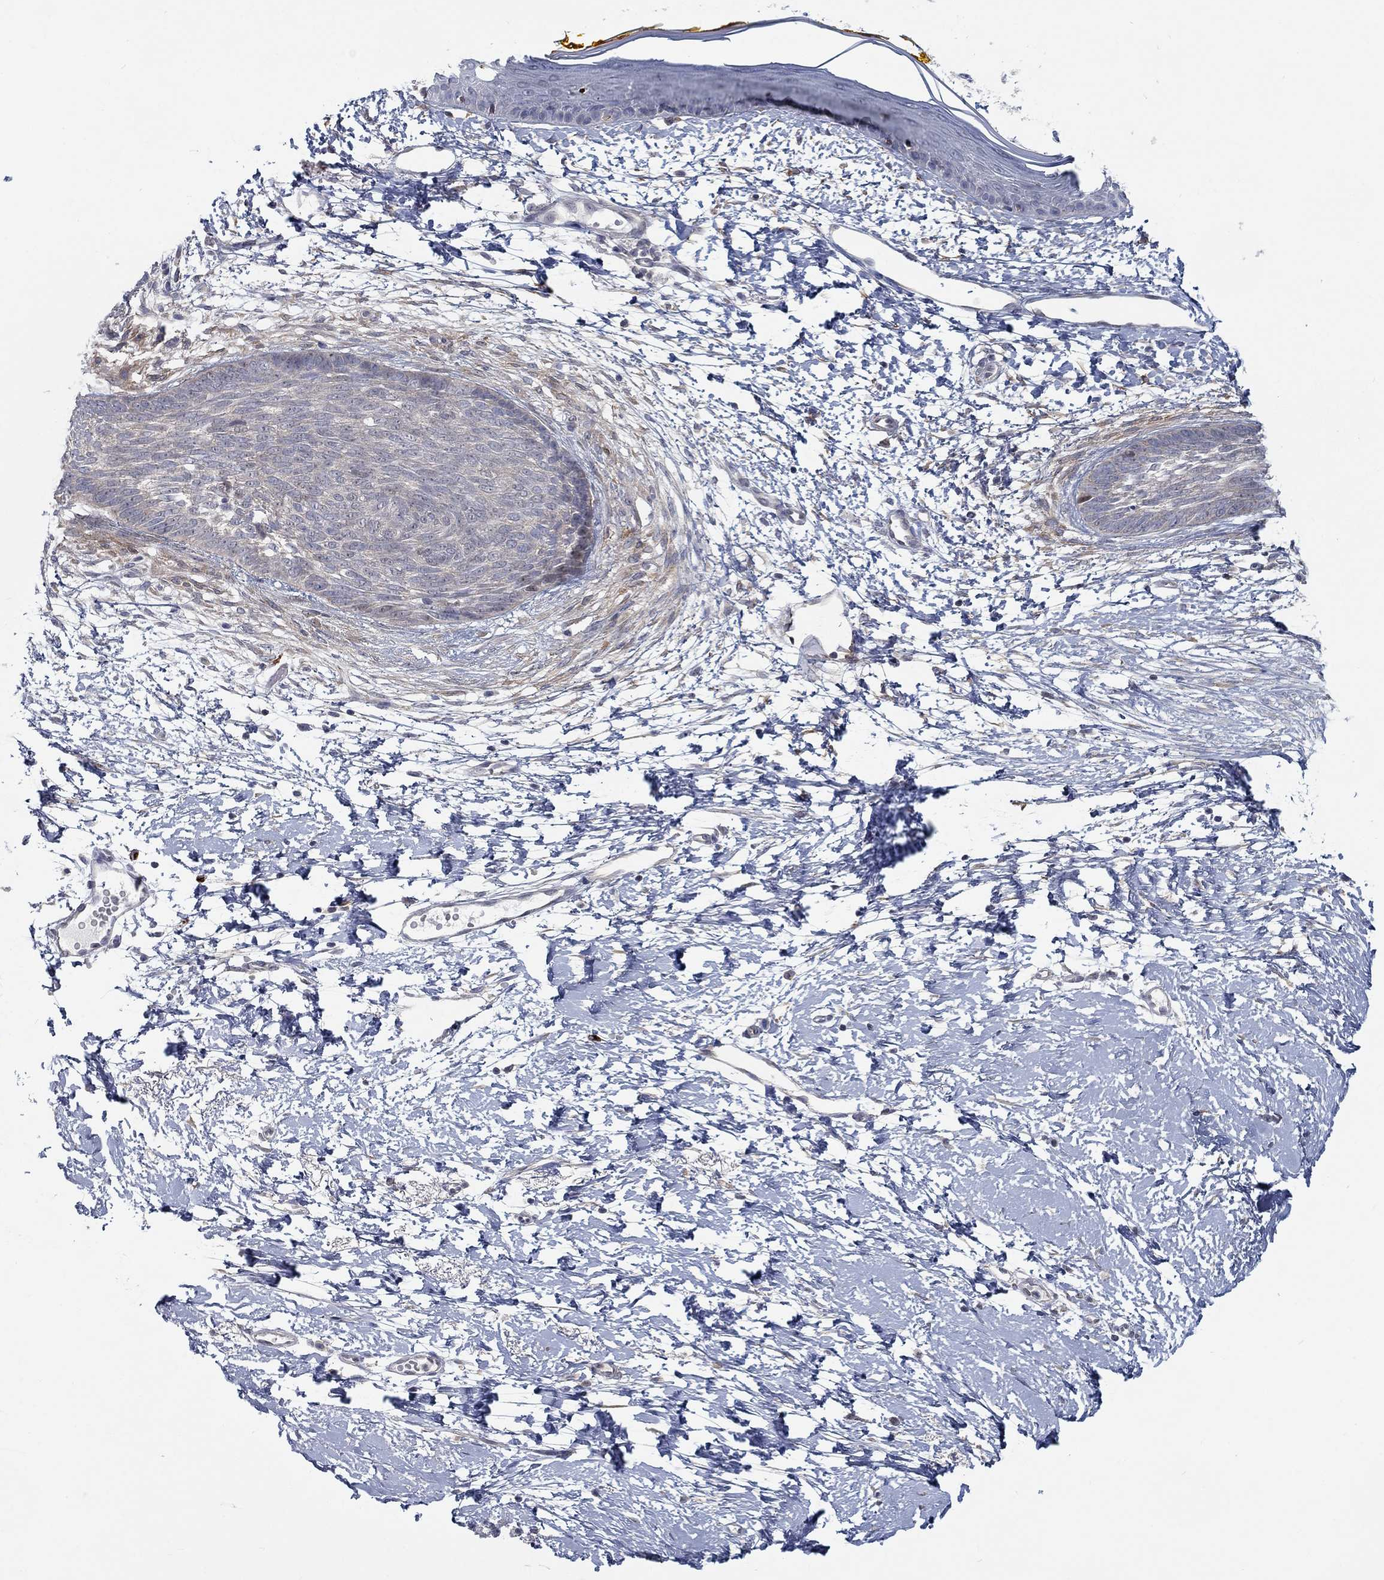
{"staining": {"intensity": "negative", "quantity": "none", "location": "none"}, "tissue": "skin cancer", "cell_type": "Tumor cells", "image_type": "cancer", "snomed": [{"axis": "morphology", "description": "Normal tissue, NOS"}, {"axis": "morphology", "description": "Basal cell carcinoma"}, {"axis": "topography", "description": "Skin"}], "caption": "Micrograph shows no significant protein positivity in tumor cells of skin cancer (basal cell carcinoma).", "gene": "MTSS2", "patient": {"sex": "male", "age": 84}}